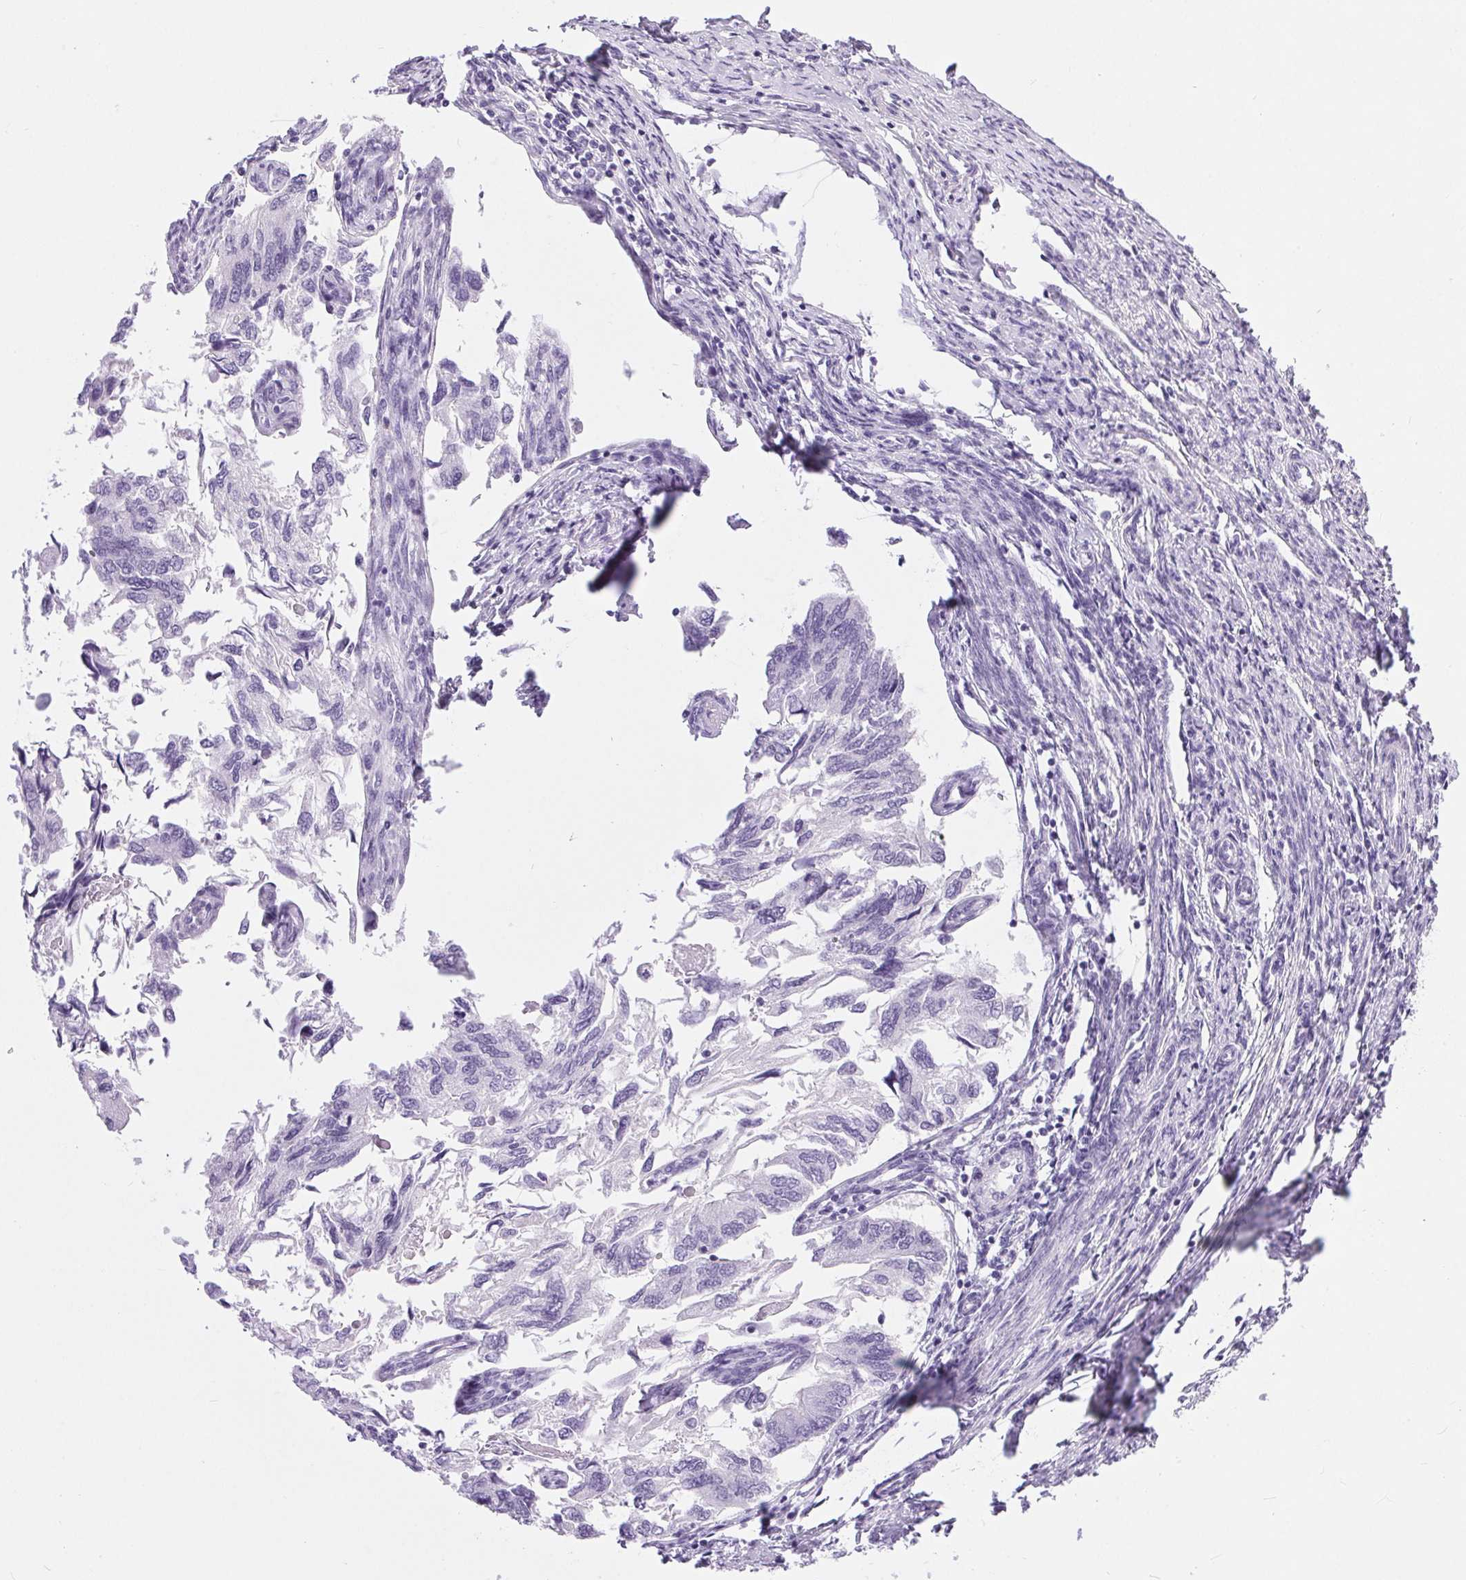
{"staining": {"intensity": "negative", "quantity": "none", "location": "none"}, "tissue": "endometrial cancer", "cell_type": "Tumor cells", "image_type": "cancer", "snomed": [{"axis": "morphology", "description": "Carcinoma, NOS"}, {"axis": "topography", "description": "Uterus"}], "caption": "Tumor cells show no significant protein positivity in endometrial carcinoma. The staining is performed using DAB brown chromogen with nuclei counter-stained in using hematoxylin.", "gene": "XDH", "patient": {"sex": "female", "age": 76}}